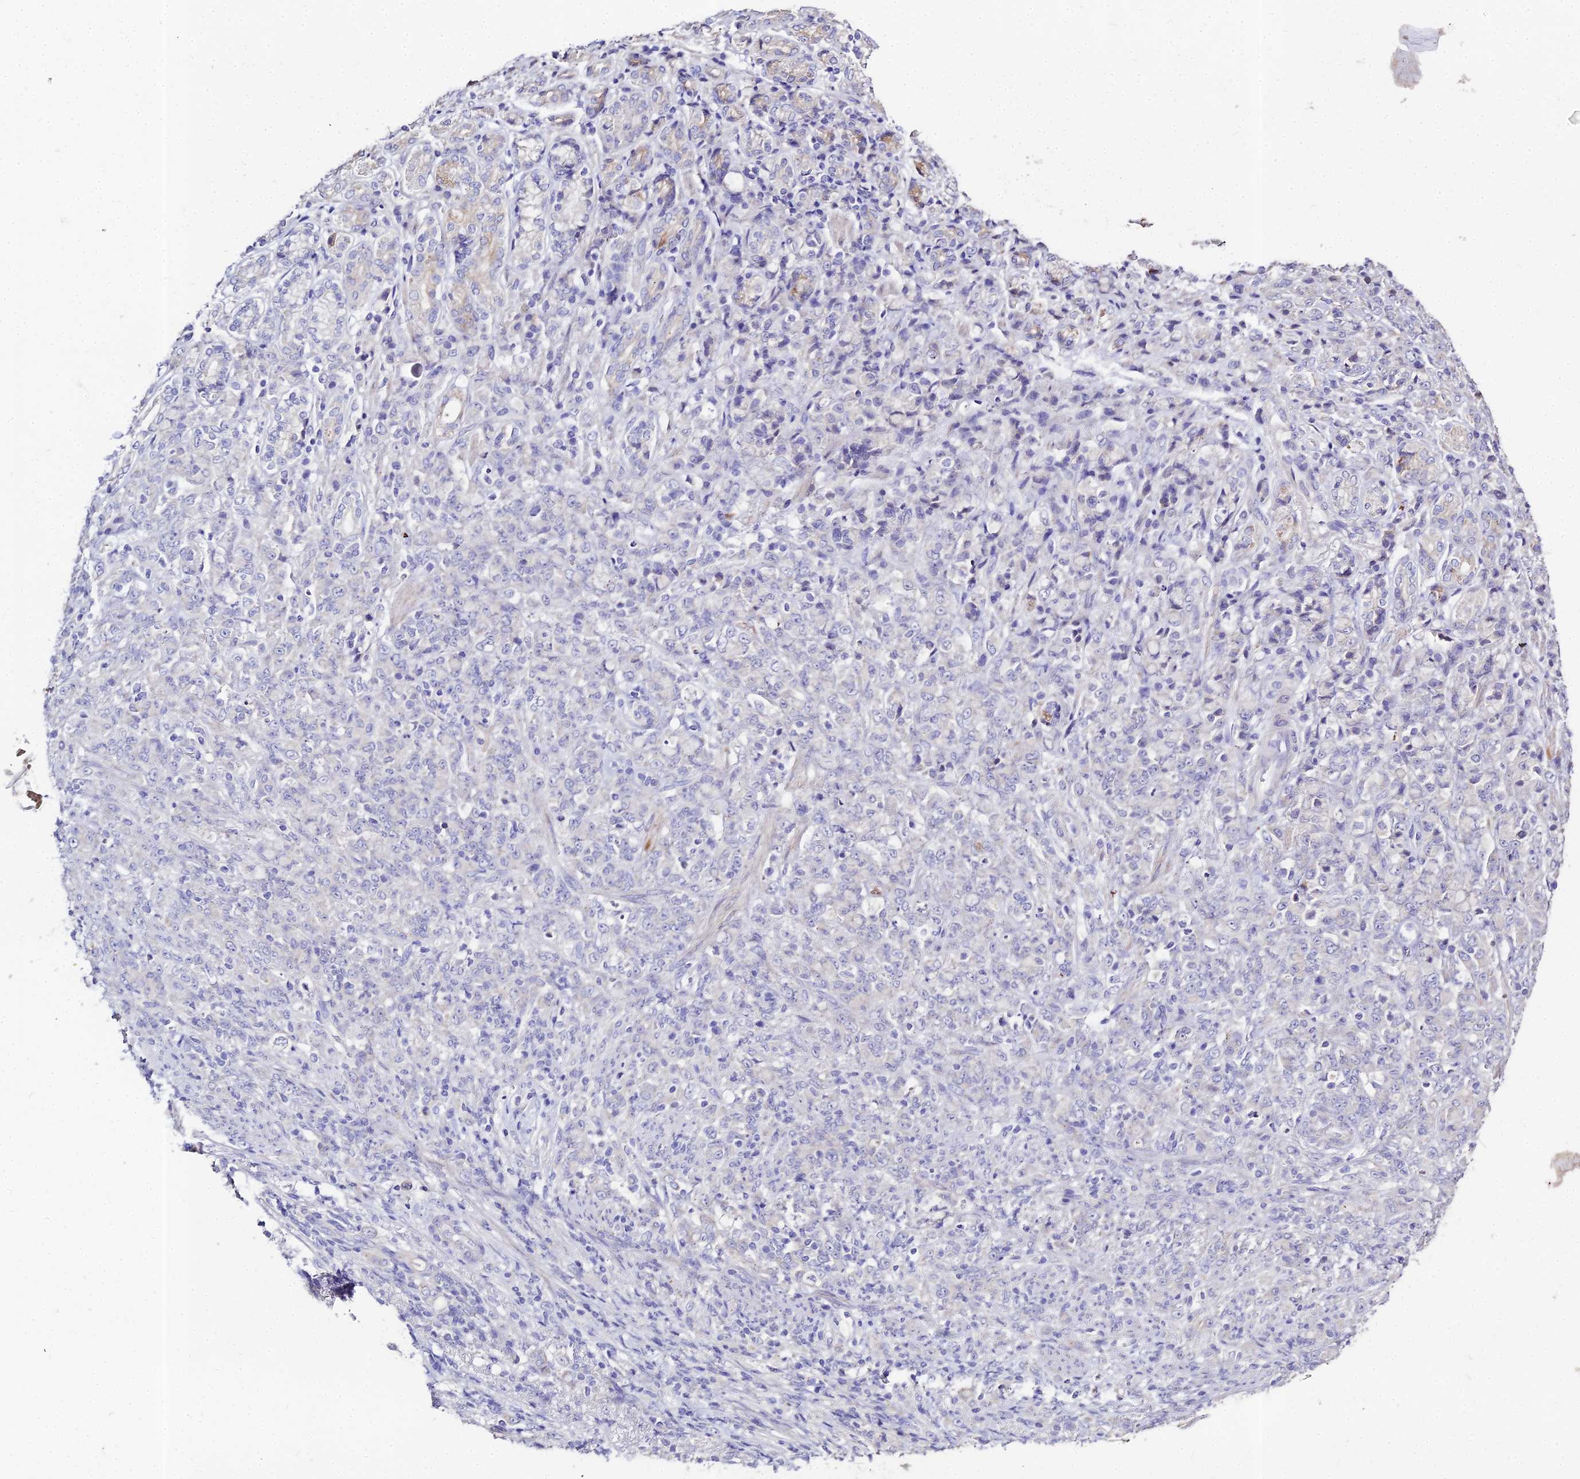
{"staining": {"intensity": "negative", "quantity": "none", "location": "none"}, "tissue": "stomach cancer", "cell_type": "Tumor cells", "image_type": "cancer", "snomed": [{"axis": "morphology", "description": "Adenocarcinoma, NOS"}, {"axis": "topography", "description": "Stomach"}], "caption": "Tumor cells show no significant staining in adenocarcinoma (stomach).", "gene": "GLYAT", "patient": {"sex": "female", "age": 79}}